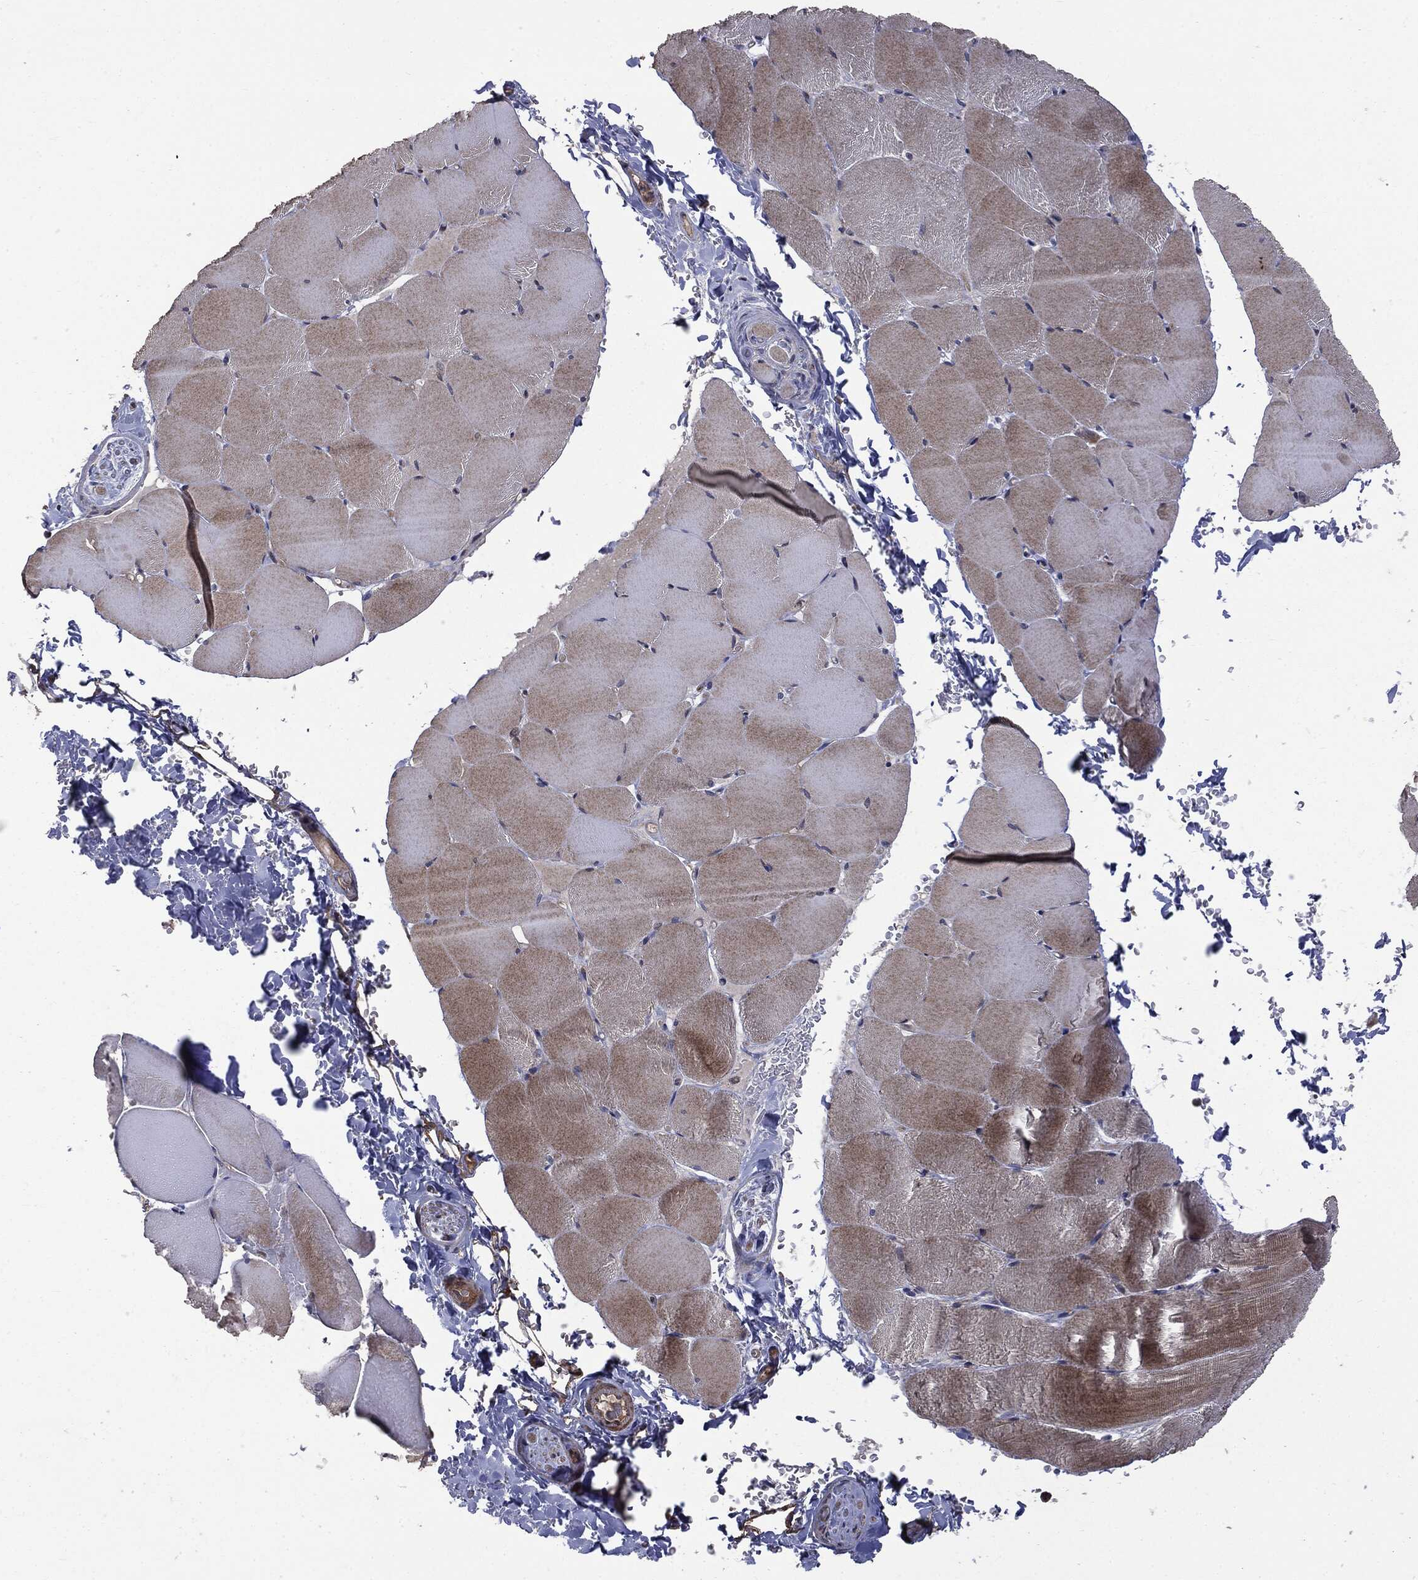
{"staining": {"intensity": "moderate", "quantity": "<25%", "location": "cytoplasmic/membranous"}, "tissue": "skeletal muscle", "cell_type": "Myocytes", "image_type": "normal", "snomed": [{"axis": "morphology", "description": "Normal tissue, NOS"}, {"axis": "topography", "description": "Skeletal muscle"}], "caption": "Protein analysis of benign skeletal muscle displays moderate cytoplasmic/membranous expression in about <25% of myocytes. (DAB (3,3'-diaminobenzidine) IHC with brightfield microscopy, high magnification).", "gene": "MTOR", "patient": {"sex": "female", "age": 37}}